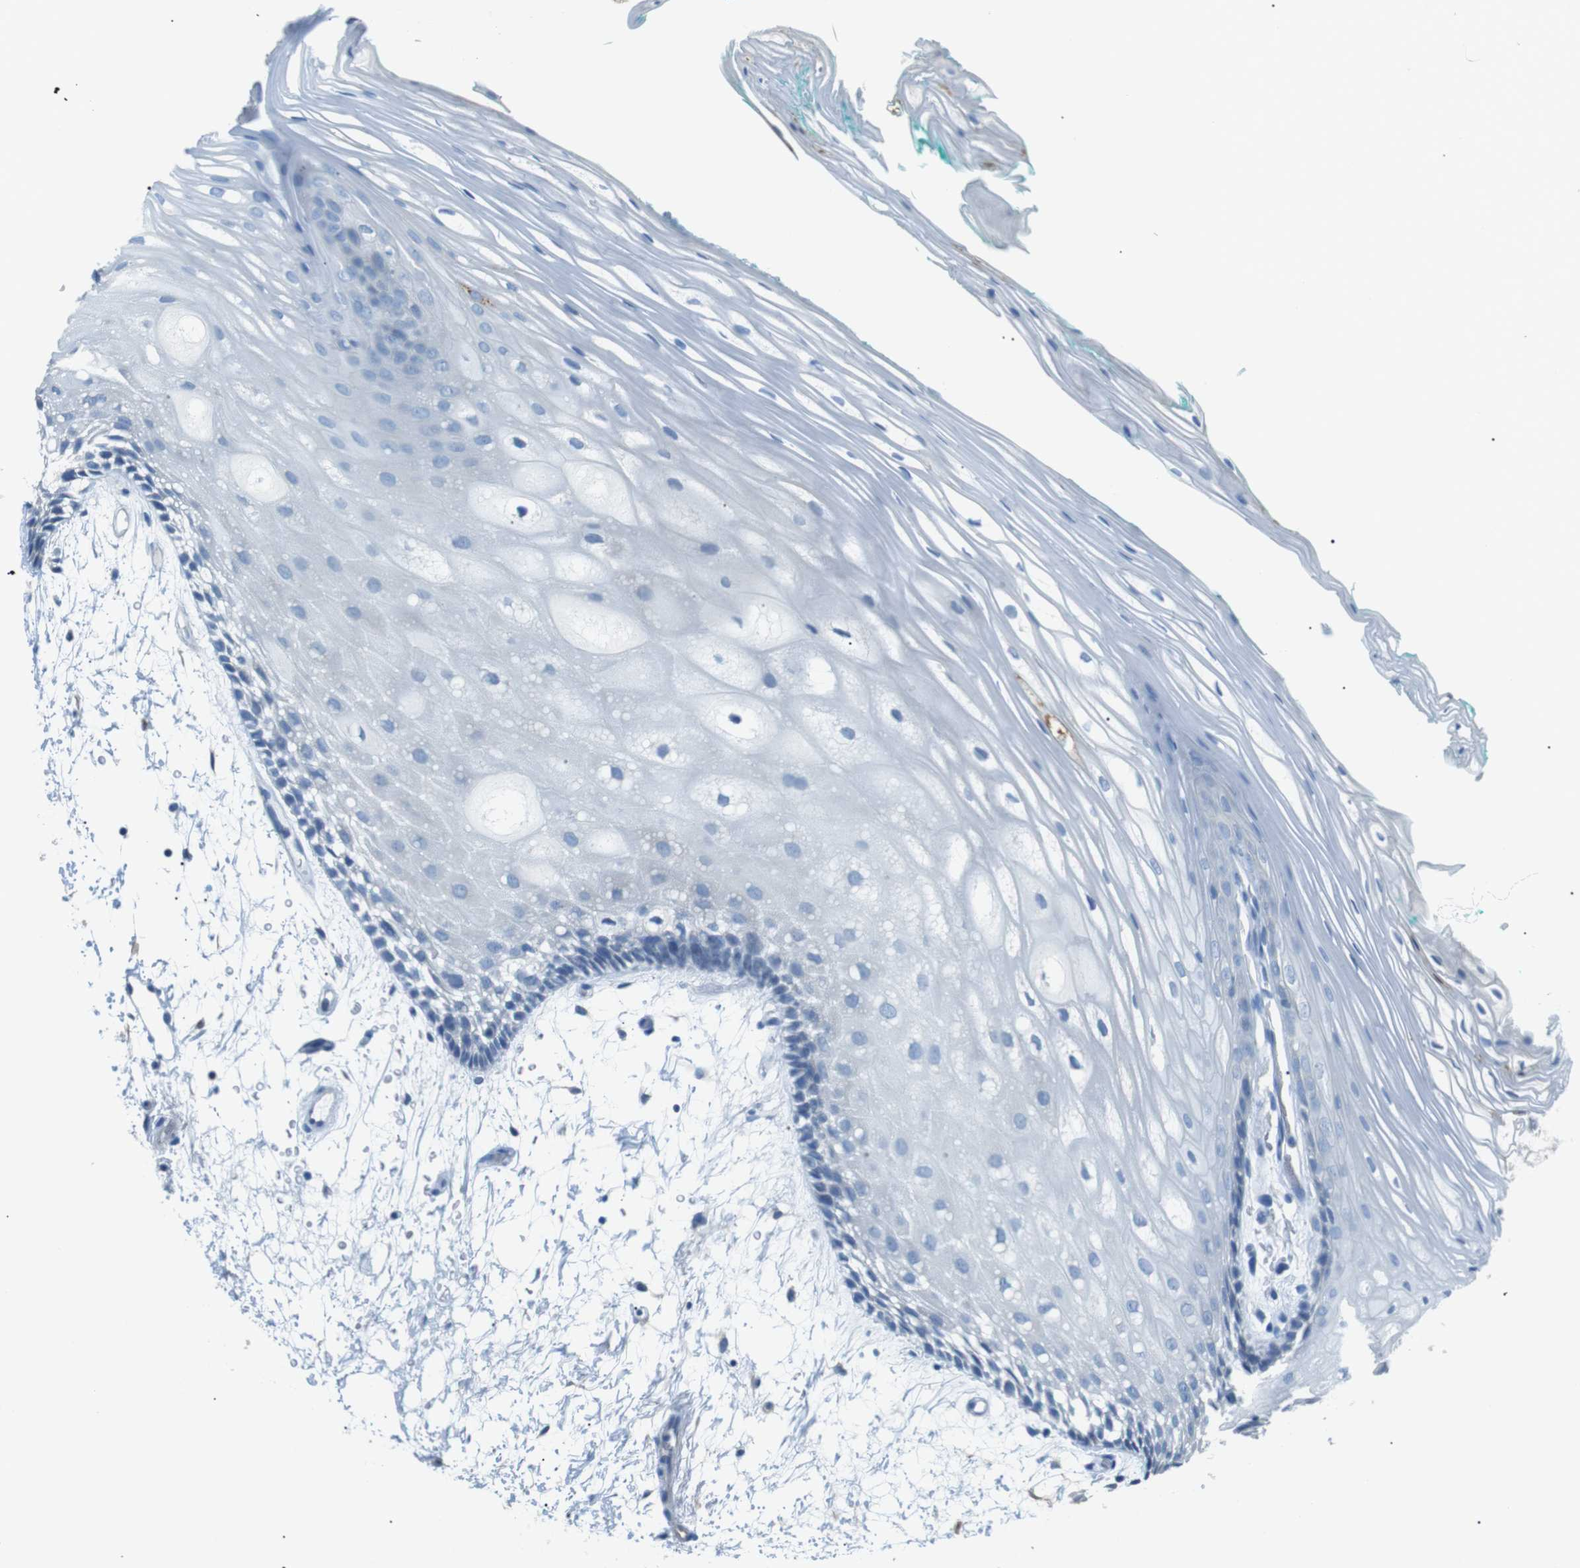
{"staining": {"intensity": "moderate", "quantity": "<25%", "location": "cytoplasmic/membranous"}, "tissue": "oral mucosa", "cell_type": "Squamous epithelial cells", "image_type": "normal", "snomed": [{"axis": "morphology", "description": "Normal tissue, NOS"}, {"axis": "topography", "description": "Skeletal muscle"}, {"axis": "topography", "description": "Oral tissue"}, {"axis": "topography", "description": "Peripheral nerve tissue"}], "caption": "Oral mucosa stained for a protein shows moderate cytoplasmic/membranous positivity in squamous epithelial cells.", "gene": "CDH26", "patient": {"sex": "female", "age": 84}}